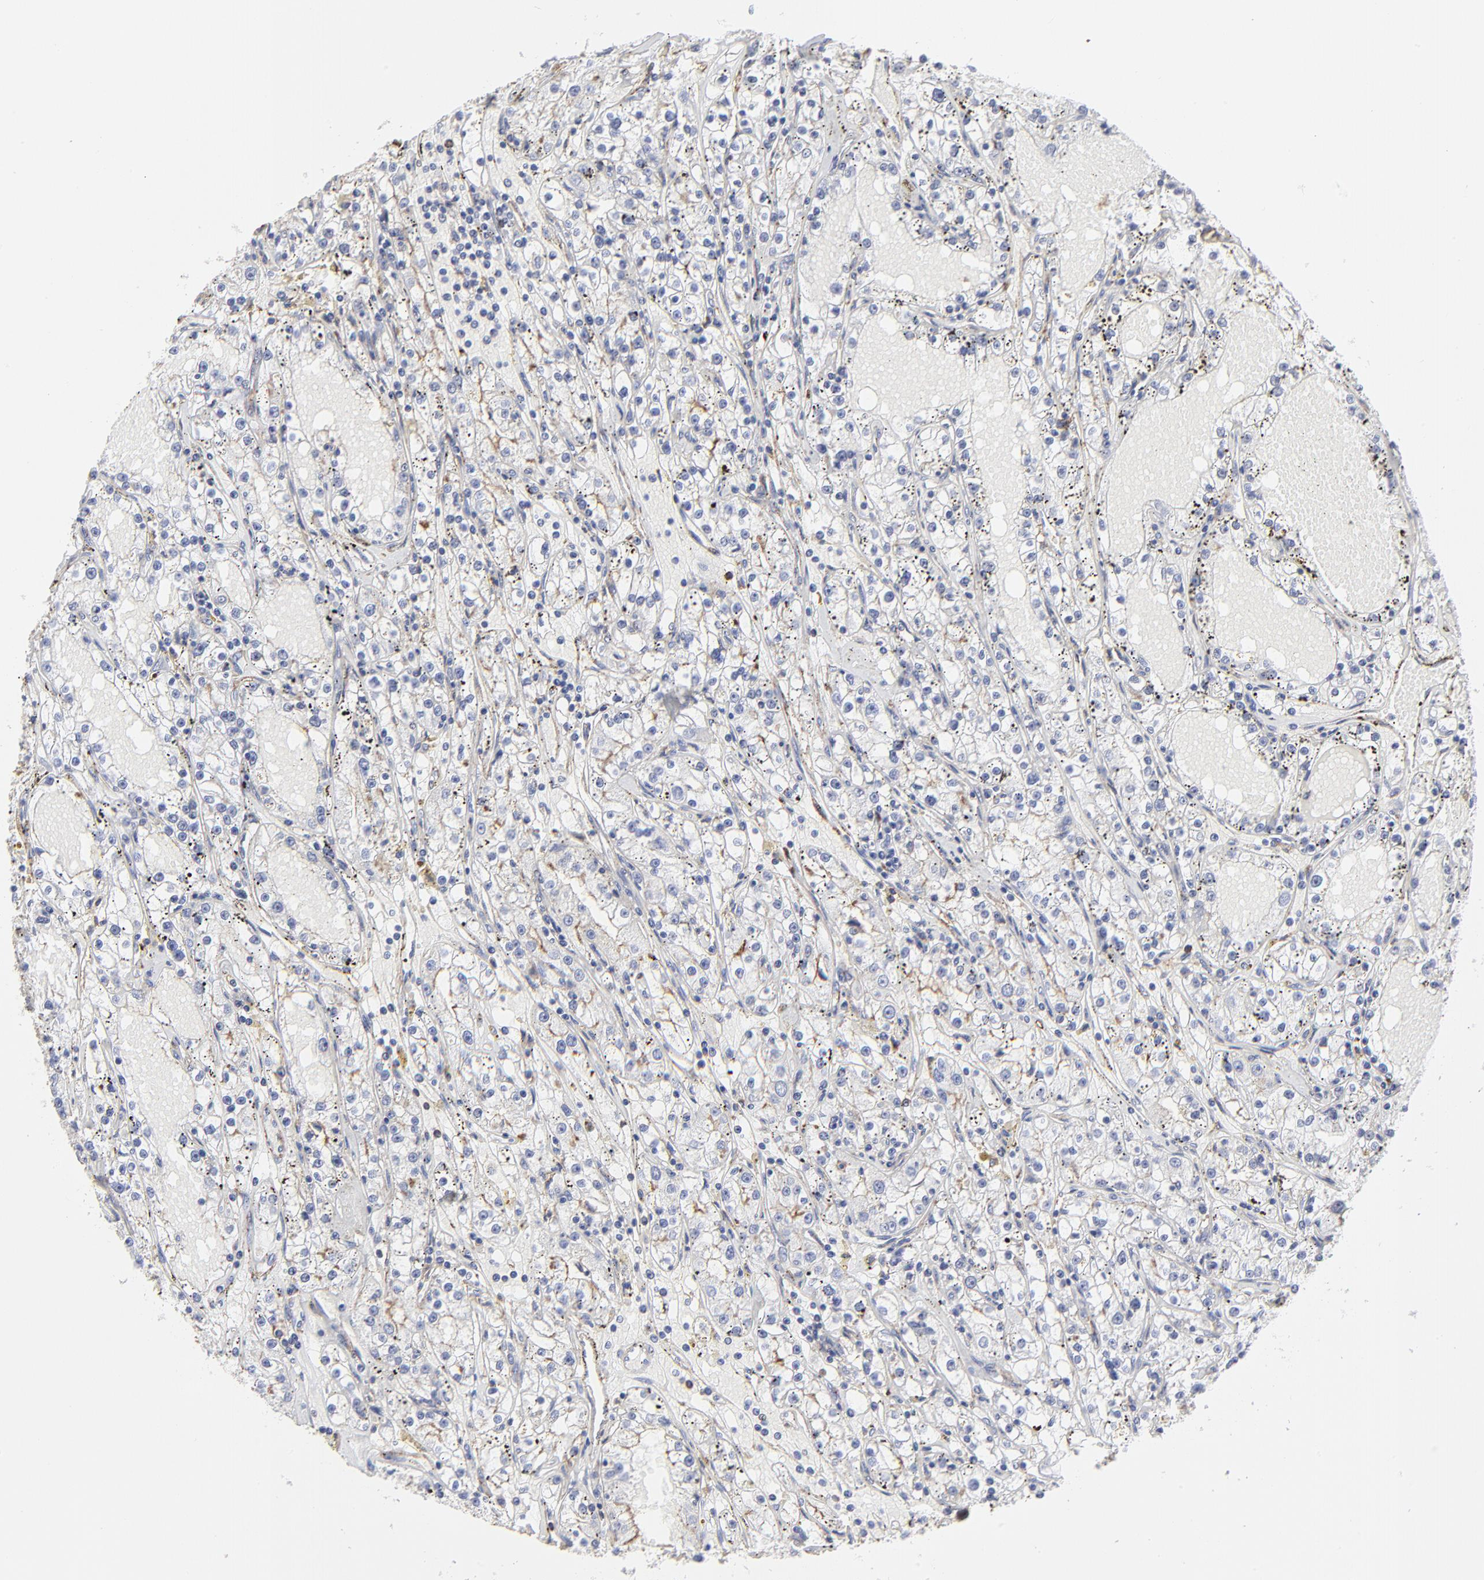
{"staining": {"intensity": "negative", "quantity": "none", "location": "none"}, "tissue": "renal cancer", "cell_type": "Tumor cells", "image_type": "cancer", "snomed": [{"axis": "morphology", "description": "Adenocarcinoma, NOS"}, {"axis": "topography", "description": "Kidney"}], "caption": "Tumor cells are negative for brown protein staining in renal cancer (adenocarcinoma). Nuclei are stained in blue.", "gene": "ANXA6", "patient": {"sex": "male", "age": 56}}